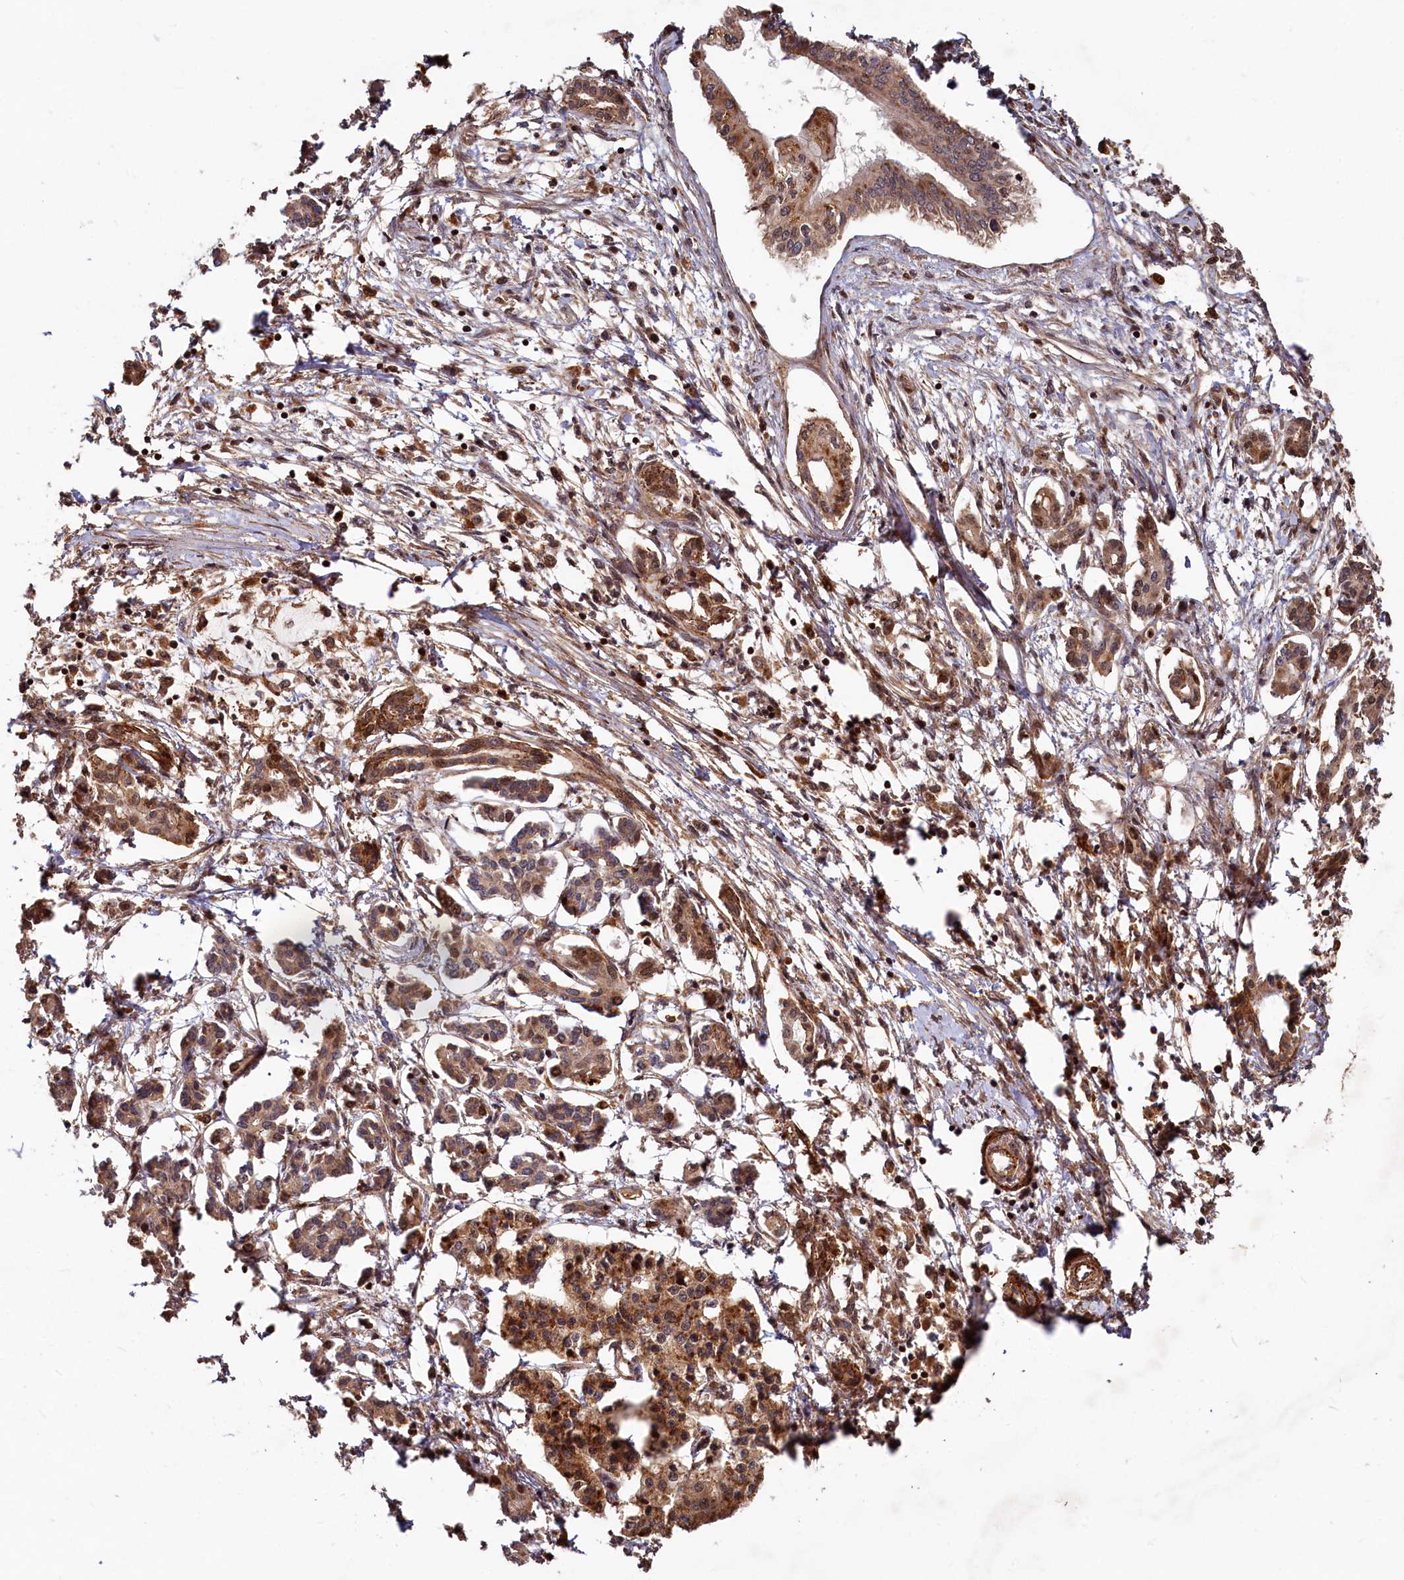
{"staining": {"intensity": "moderate", "quantity": ">75%", "location": "cytoplasmic/membranous"}, "tissue": "pancreatic cancer", "cell_type": "Tumor cells", "image_type": "cancer", "snomed": [{"axis": "morphology", "description": "Adenocarcinoma, NOS"}, {"axis": "topography", "description": "Pancreas"}], "caption": "This image displays immunohistochemistry staining of human adenocarcinoma (pancreatic), with medium moderate cytoplasmic/membranous staining in about >75% of tumor cells.", "gene": "TRIM23", "patient": {"sex": "female", "age": 50}}